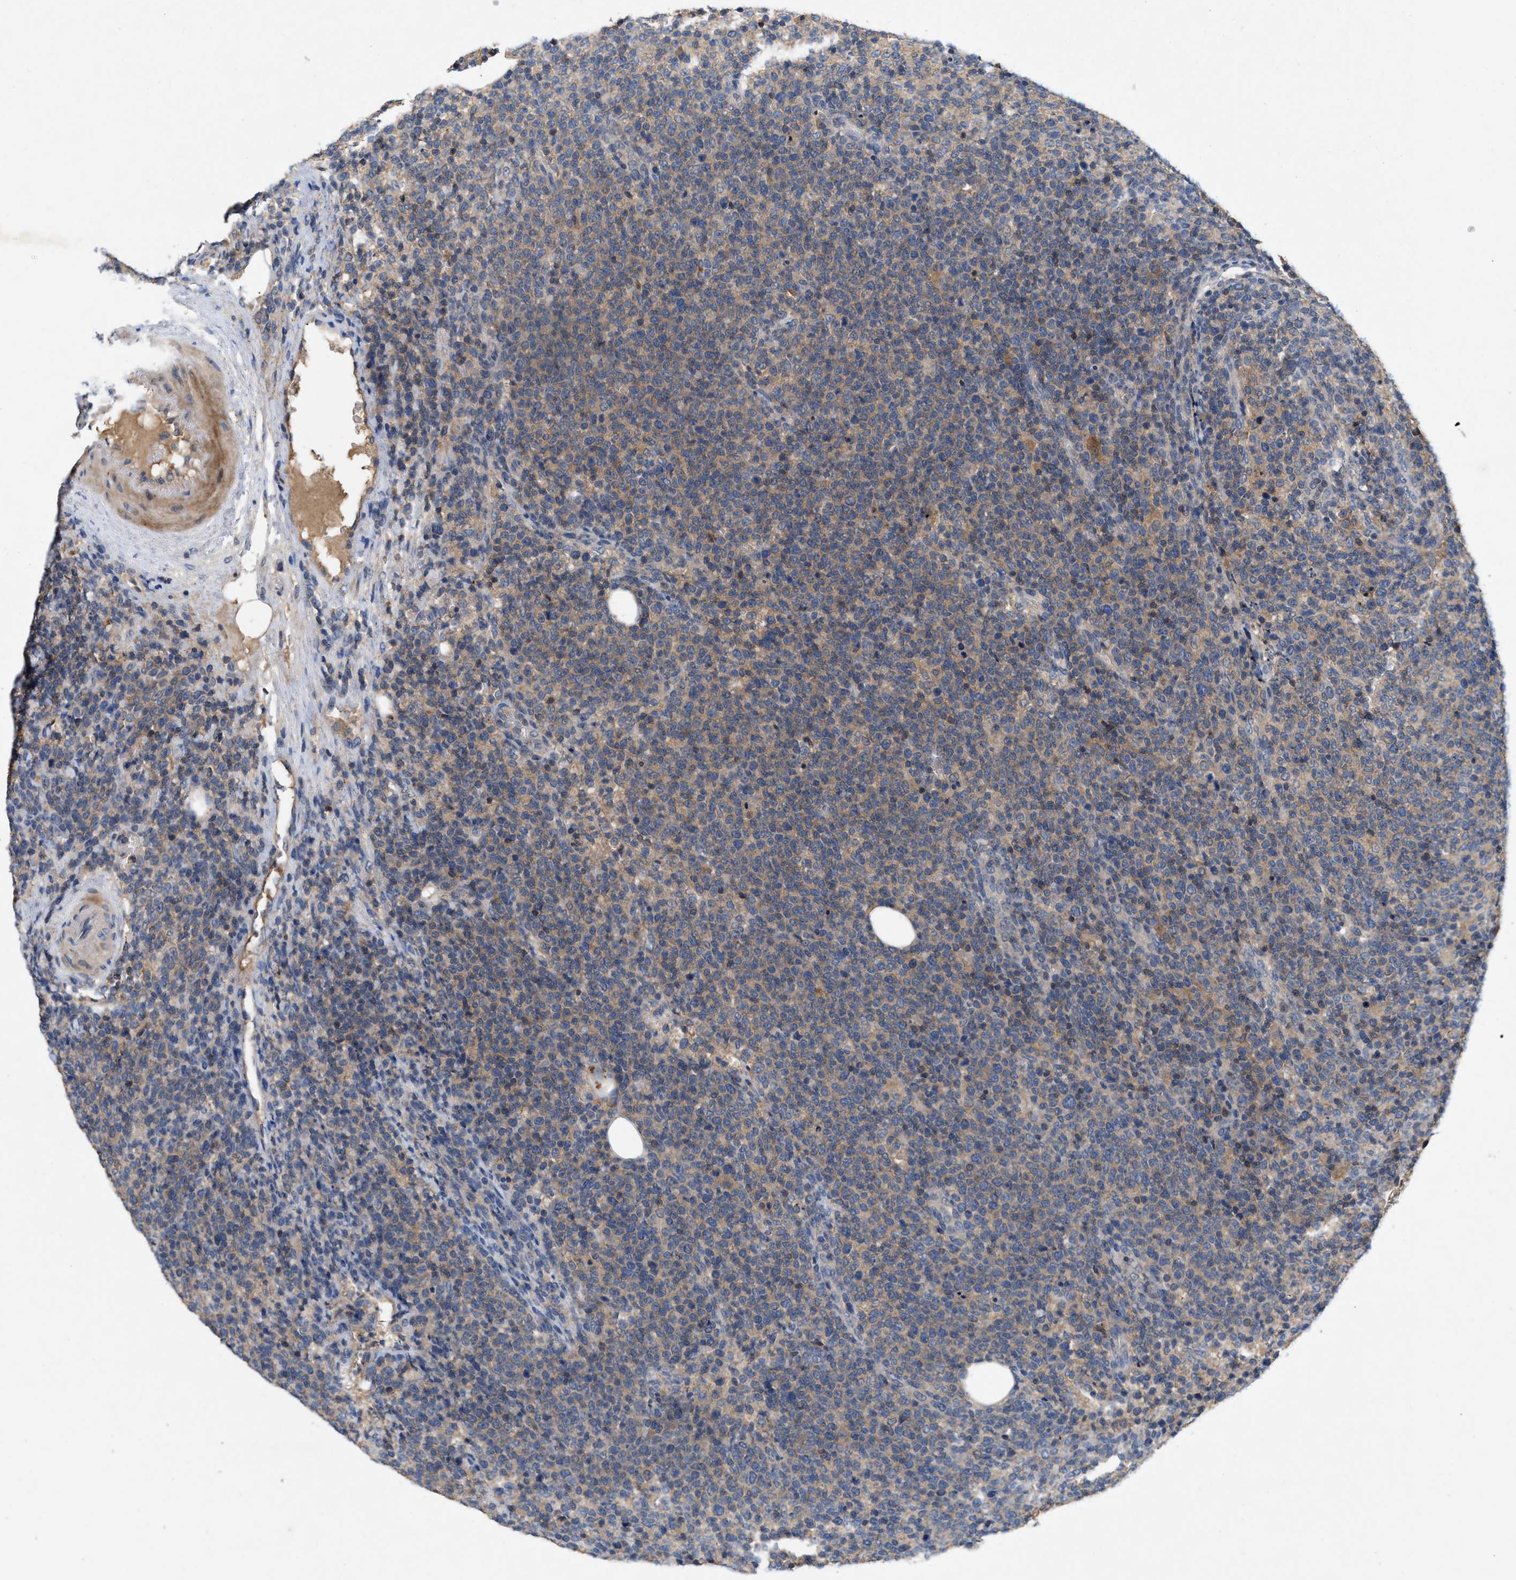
{"staining": {"intensity": "weak", "quantity": "25%-75%", "location": "cytoplasmic/membranous"}, "tissue": "lymphoma", "cell_type": "Tumor cells", "image_type": "cancer", "snomed": [{"axis": "morphology", "description": "Malignant lymphoma, non-Hodgkin's type, High grade"}, {"axis": "topography", "description": "Lymph node"}], "caption": "Tumor cells demonstrate weak cytoplasmic/membranous staining in about 25%-75% of cells in lymphoma.", "gene": "LPAR2", "patient": {"sex": "male", "age": 61}}